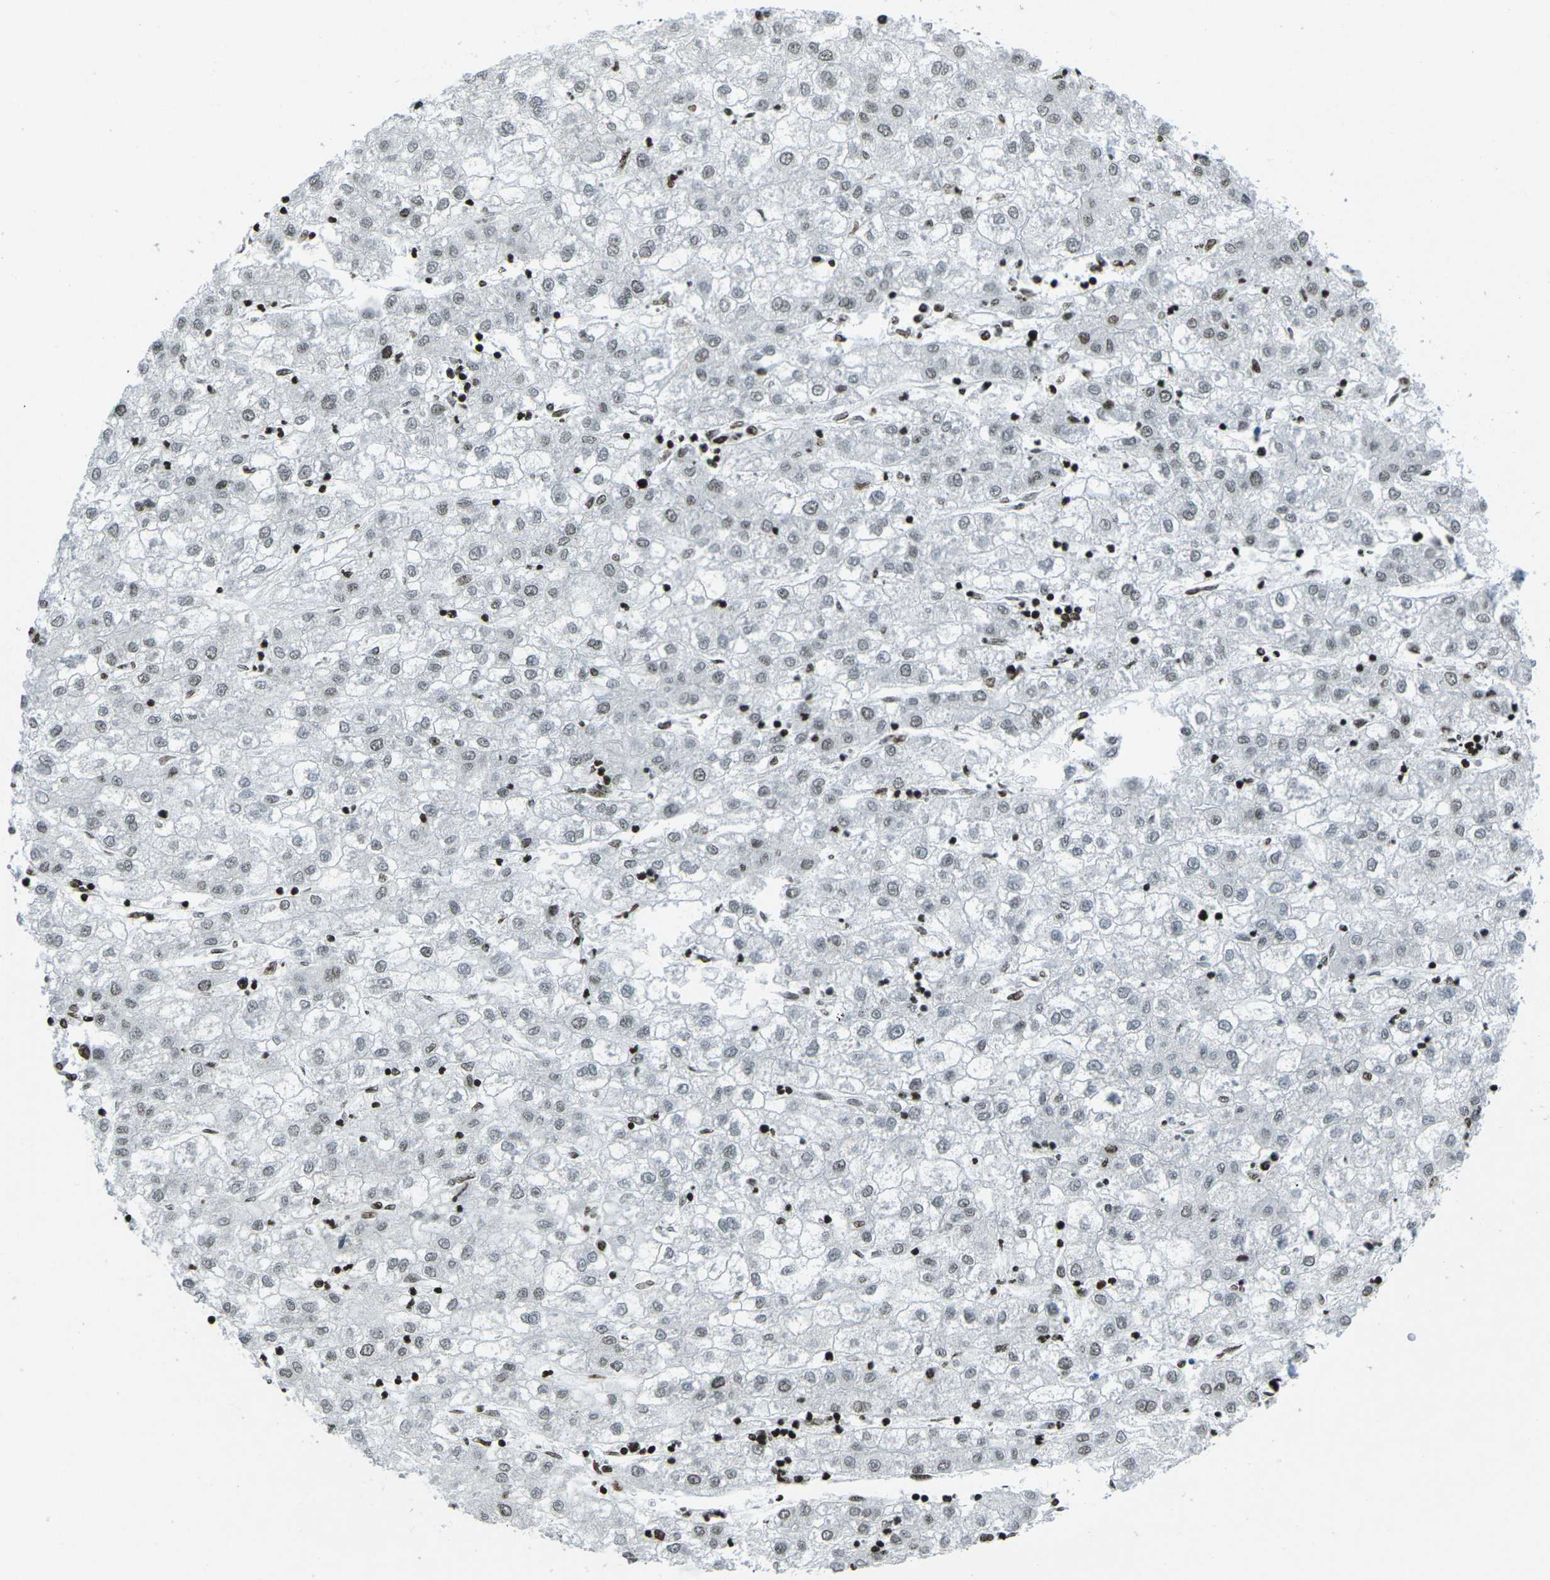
{"staining": {"intensity": "negative", "quantity": "none", "location": "none"}, "tissue": "liver cancer", "cell_type": "Tumor cells", "image_type": "cancer", "snomed": [{"axis": "morphology", "description": "Carcinoma, Hepatocellular, NOS"}, {"axis": "topography", "description": "Liver"}], "caption": "There is no significant positivity in tumor cells of hepatocellular carcinoma (liver).", "gene": "EME1", "patient": {"sex": "male", "age": 72}}